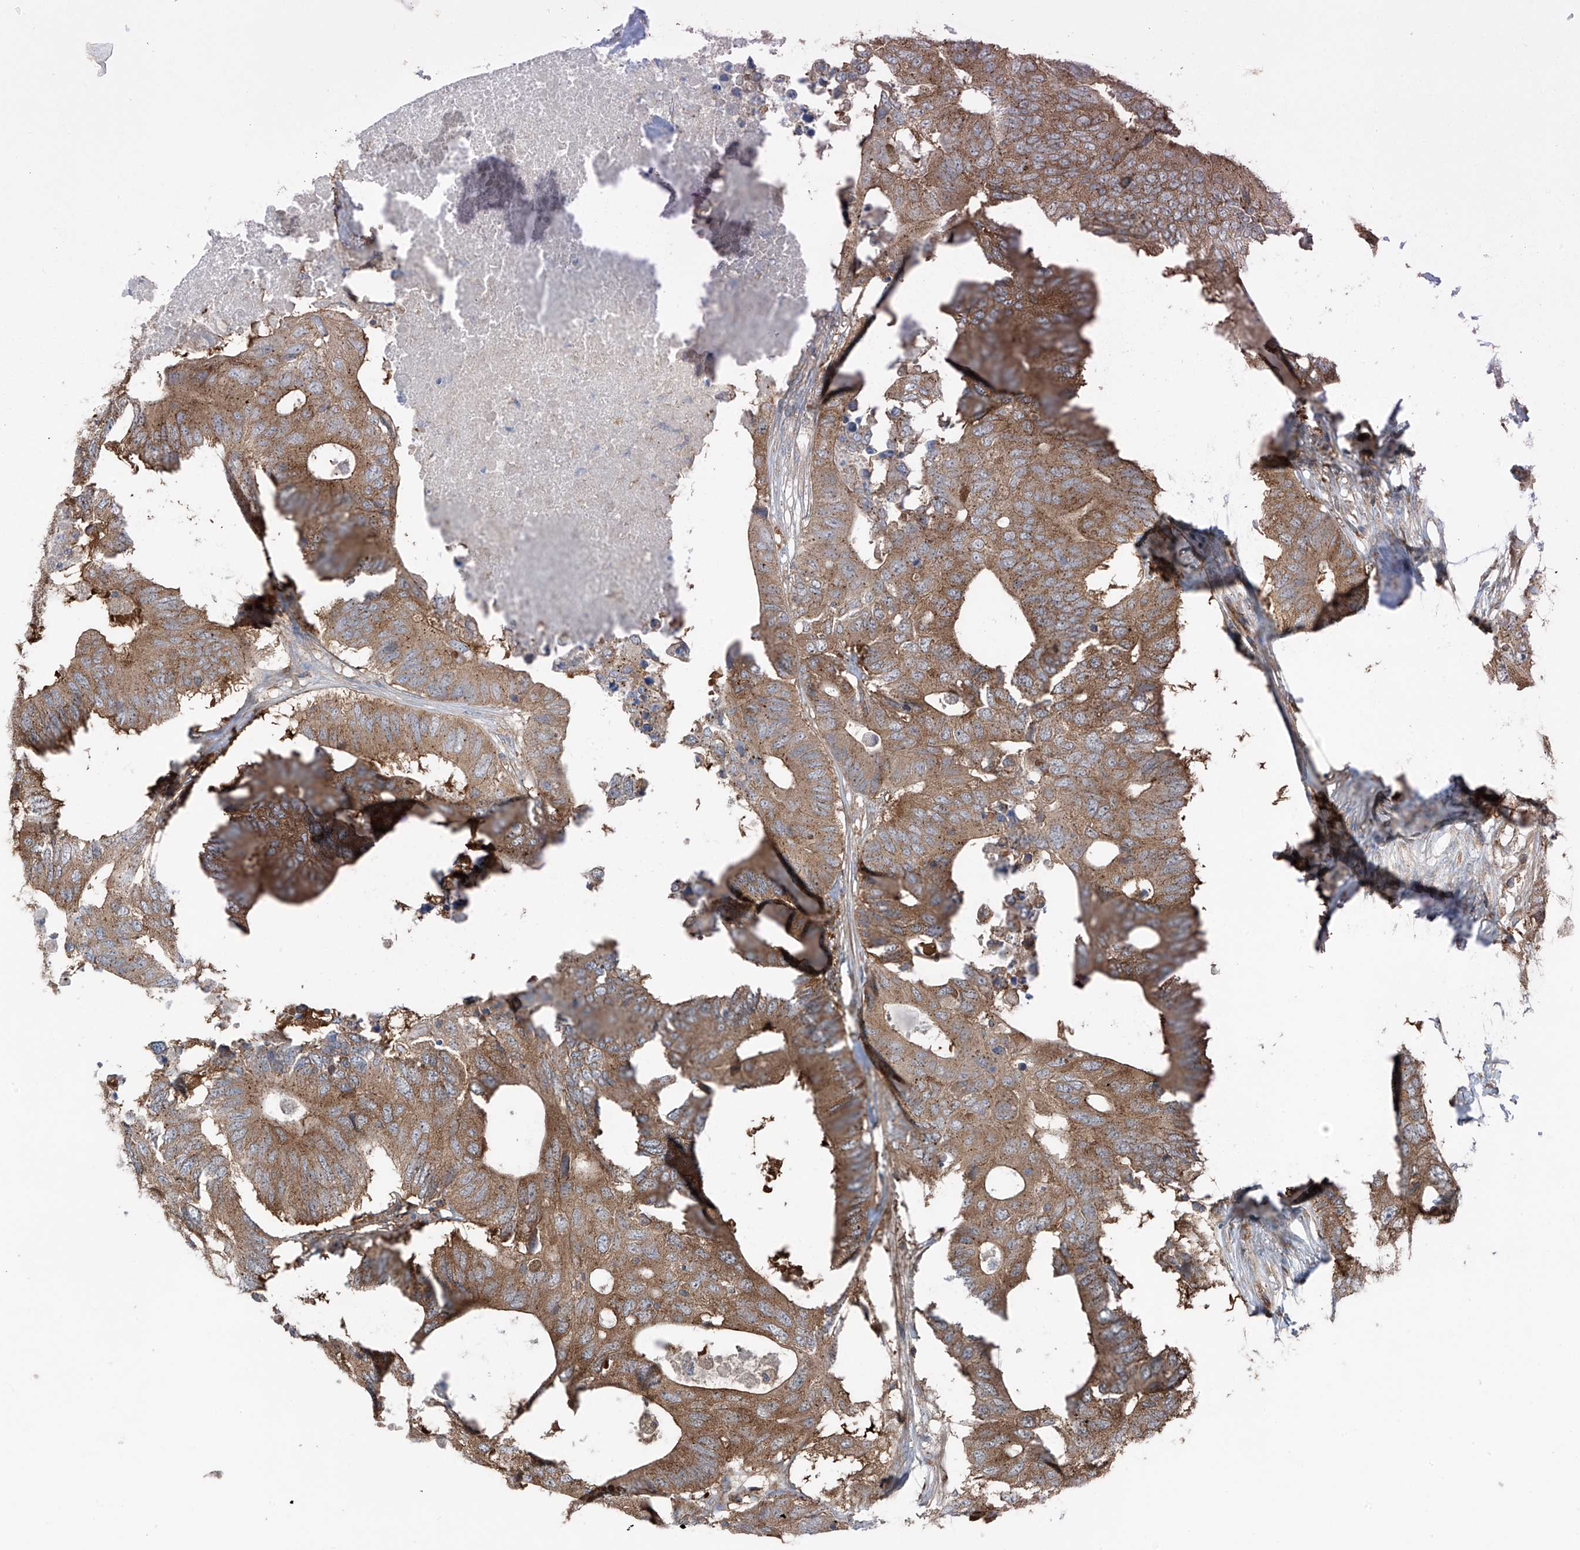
{"staining": {"intensity": "moderate", "quantity": ">75%", "location": "cytoplasmic/membranous"}, "tissue": "colorectal cancer", "cell_type": "Tumor cells", "image_type": "cancer", "snomed": [{"axis": "morphology", "description": "Adenocarcinoma, NOS"}, {"axis": "topography", "description": "Colon"}], "caption": "A photomicrograph showing moderate cytoplasmic/membranous positivity in approximately >75% of tumor cells in colorectal cancer, as visualized by brown immunohistochemical staining.", "gene": "TXNDC9", "patient": {"sex": "male", "age": 71}}